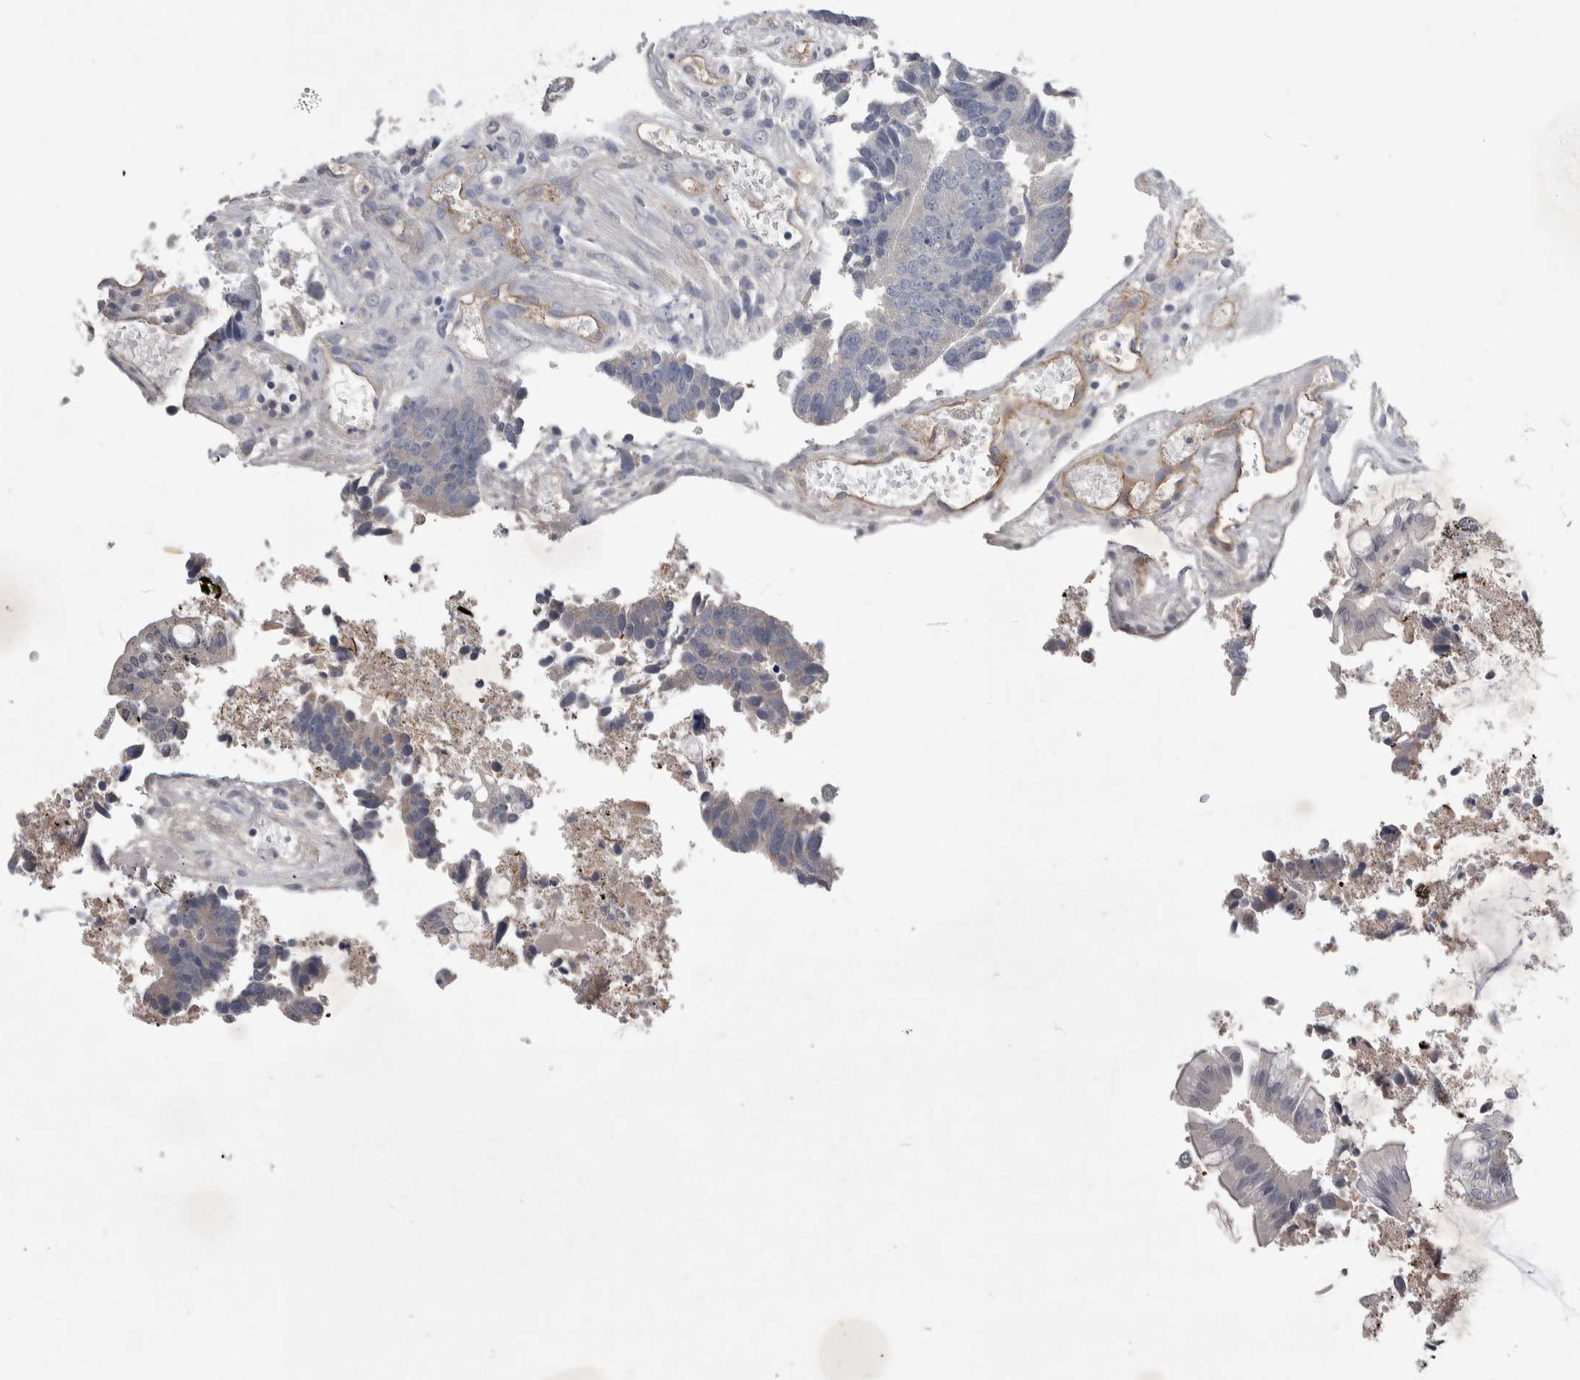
{"staining": {"intensity": "negative", "quantity": "none", "location": "none"}, "tissue": "colorectal cancer", "cell_type": "Tumor cells", "image_type": "cancer", "snomed": [{"axis": "morphology", "description": "Adenocarcinoma, NOS"}, {"axis": "topography", "description": "Rectum"}], "caption": "Immunohistochemical staining of colorectal cancer (adenocarcinoma) exhibits no significant expression in tumor cells.", "gene": "CEP131", "patient": {"sex": "male", "age": 84}}